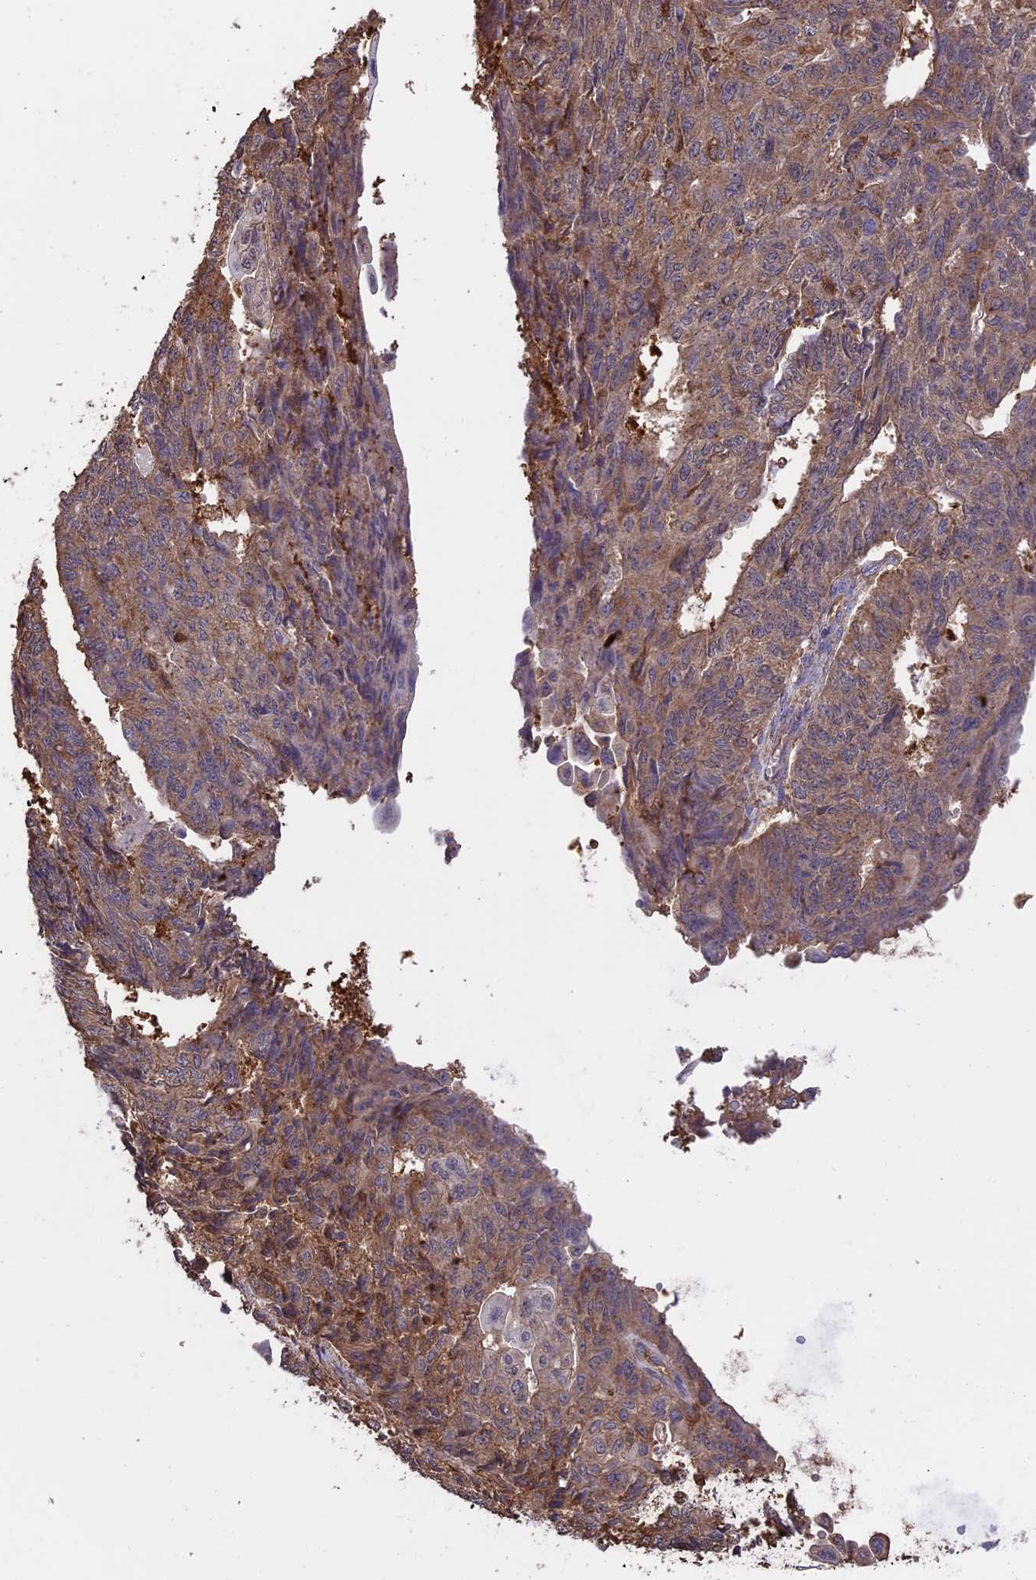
{"staining": {"intensity": "weak", "quantity": ">75%", "location": "cytoplasmic/membranous"}, "tissue": "endometrial cancer", "cell_type": "Tumor cells", "image_type": "cancer", "snomed": [{"axis": "morphology", "description": "Adenocarcinoma, NOS"}, {"axis": "topography", "description": "Endometrium"}], "caption": "Immunohistochemistry of adenocarcinoma (endometrial) shows low levels of weak cytoplasmic/membranous staining in about >75% of tumor cells. The protein of interest is shown in brown color, while the nuclei are stained blue.", "gene": "ARHGAP19", "patient": {"sex": "female", "age": 32}}